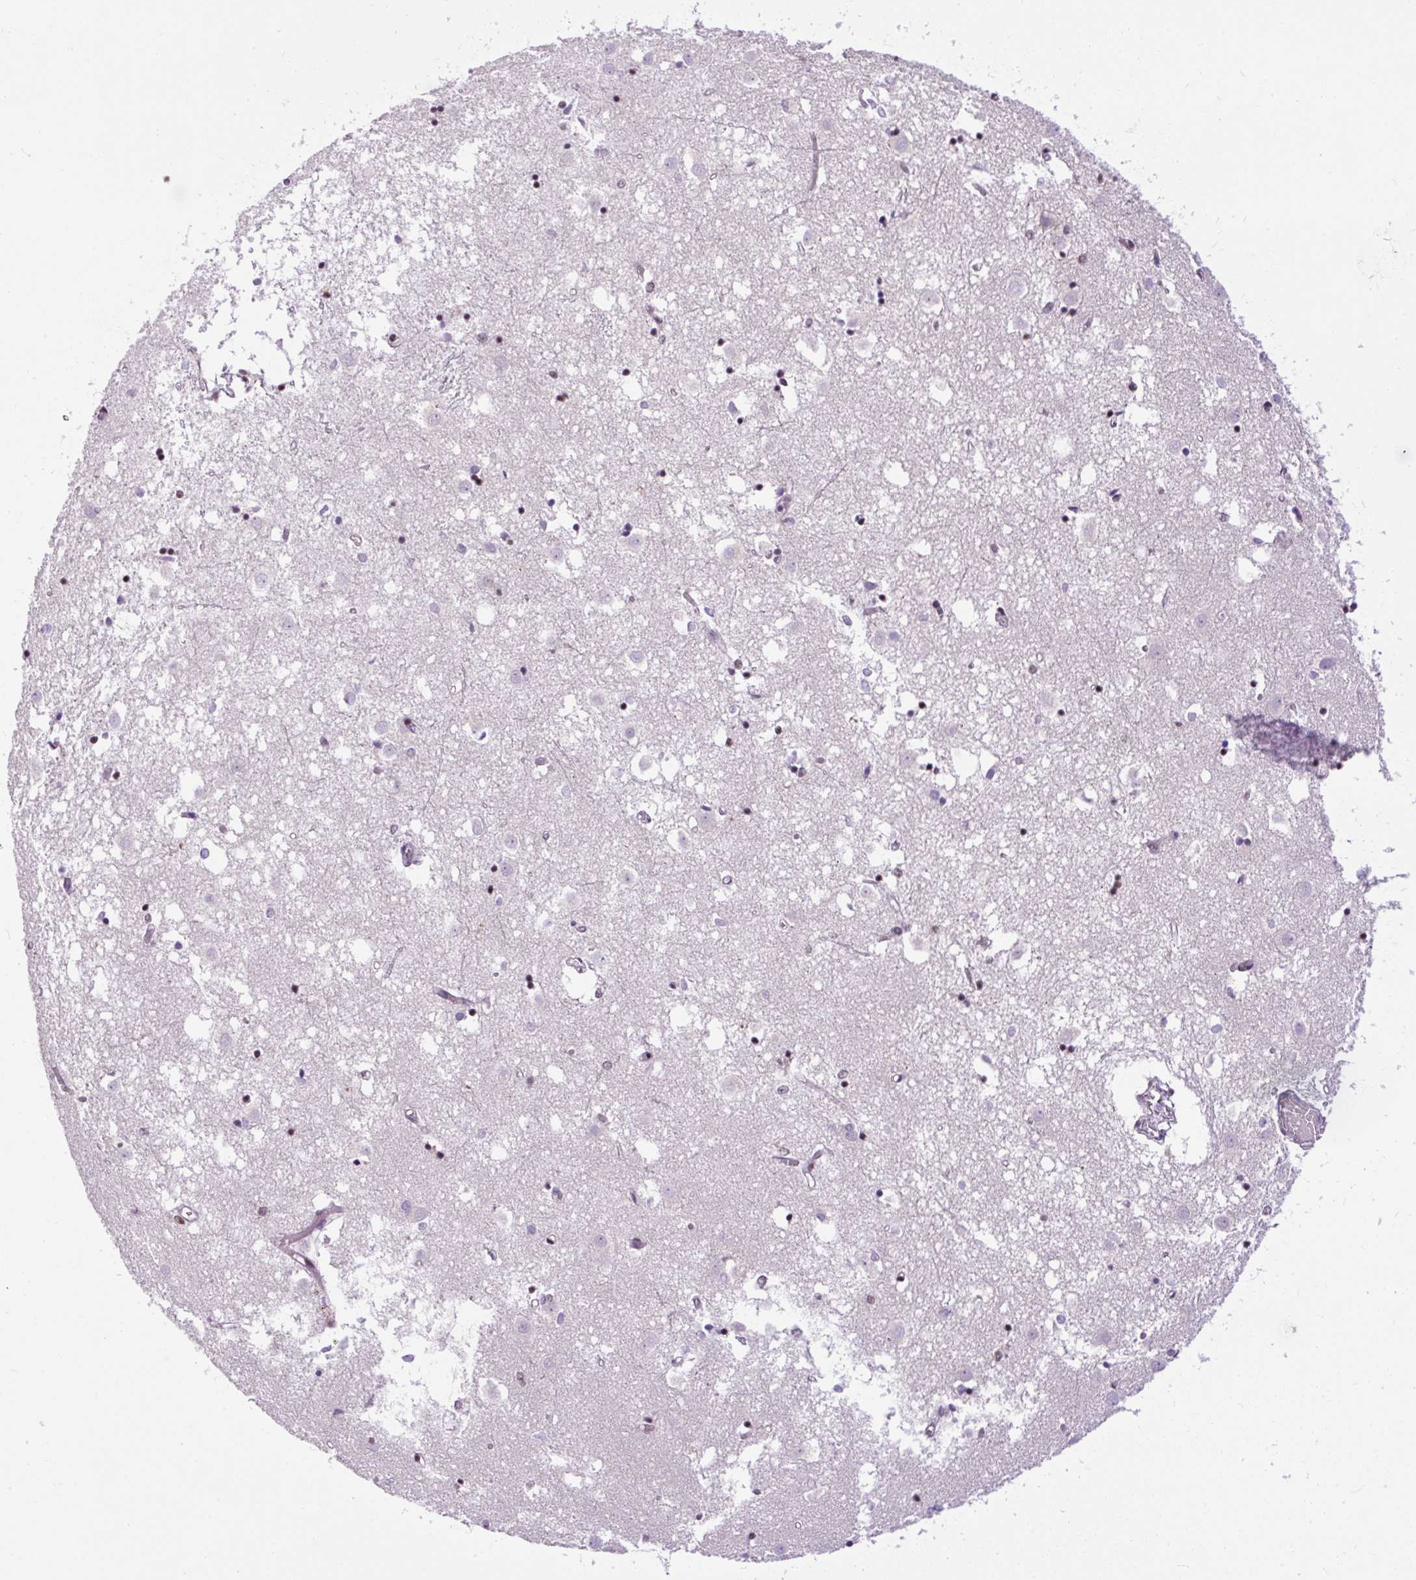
{"staining": {"intensity": "moderate", "quantity": "25%-75%", "location": "nuclear"}, "tissue": "caudate", "cell_type": "Glial cells", "image_type": "normal", "snomed": [{"axis": "morphology", "description": "Normal tissue, NOS"}, {"axis": "topography", "description": "Lateral ventricle wall"}], "caption": "About 25%-75% of glial cells in normal caudate demonstrate moderate nuclear protein staining as visualized by brown immunohistochemical staining.", "gene": "SMC5", "patient": {"sex": "male", "age": 70}}